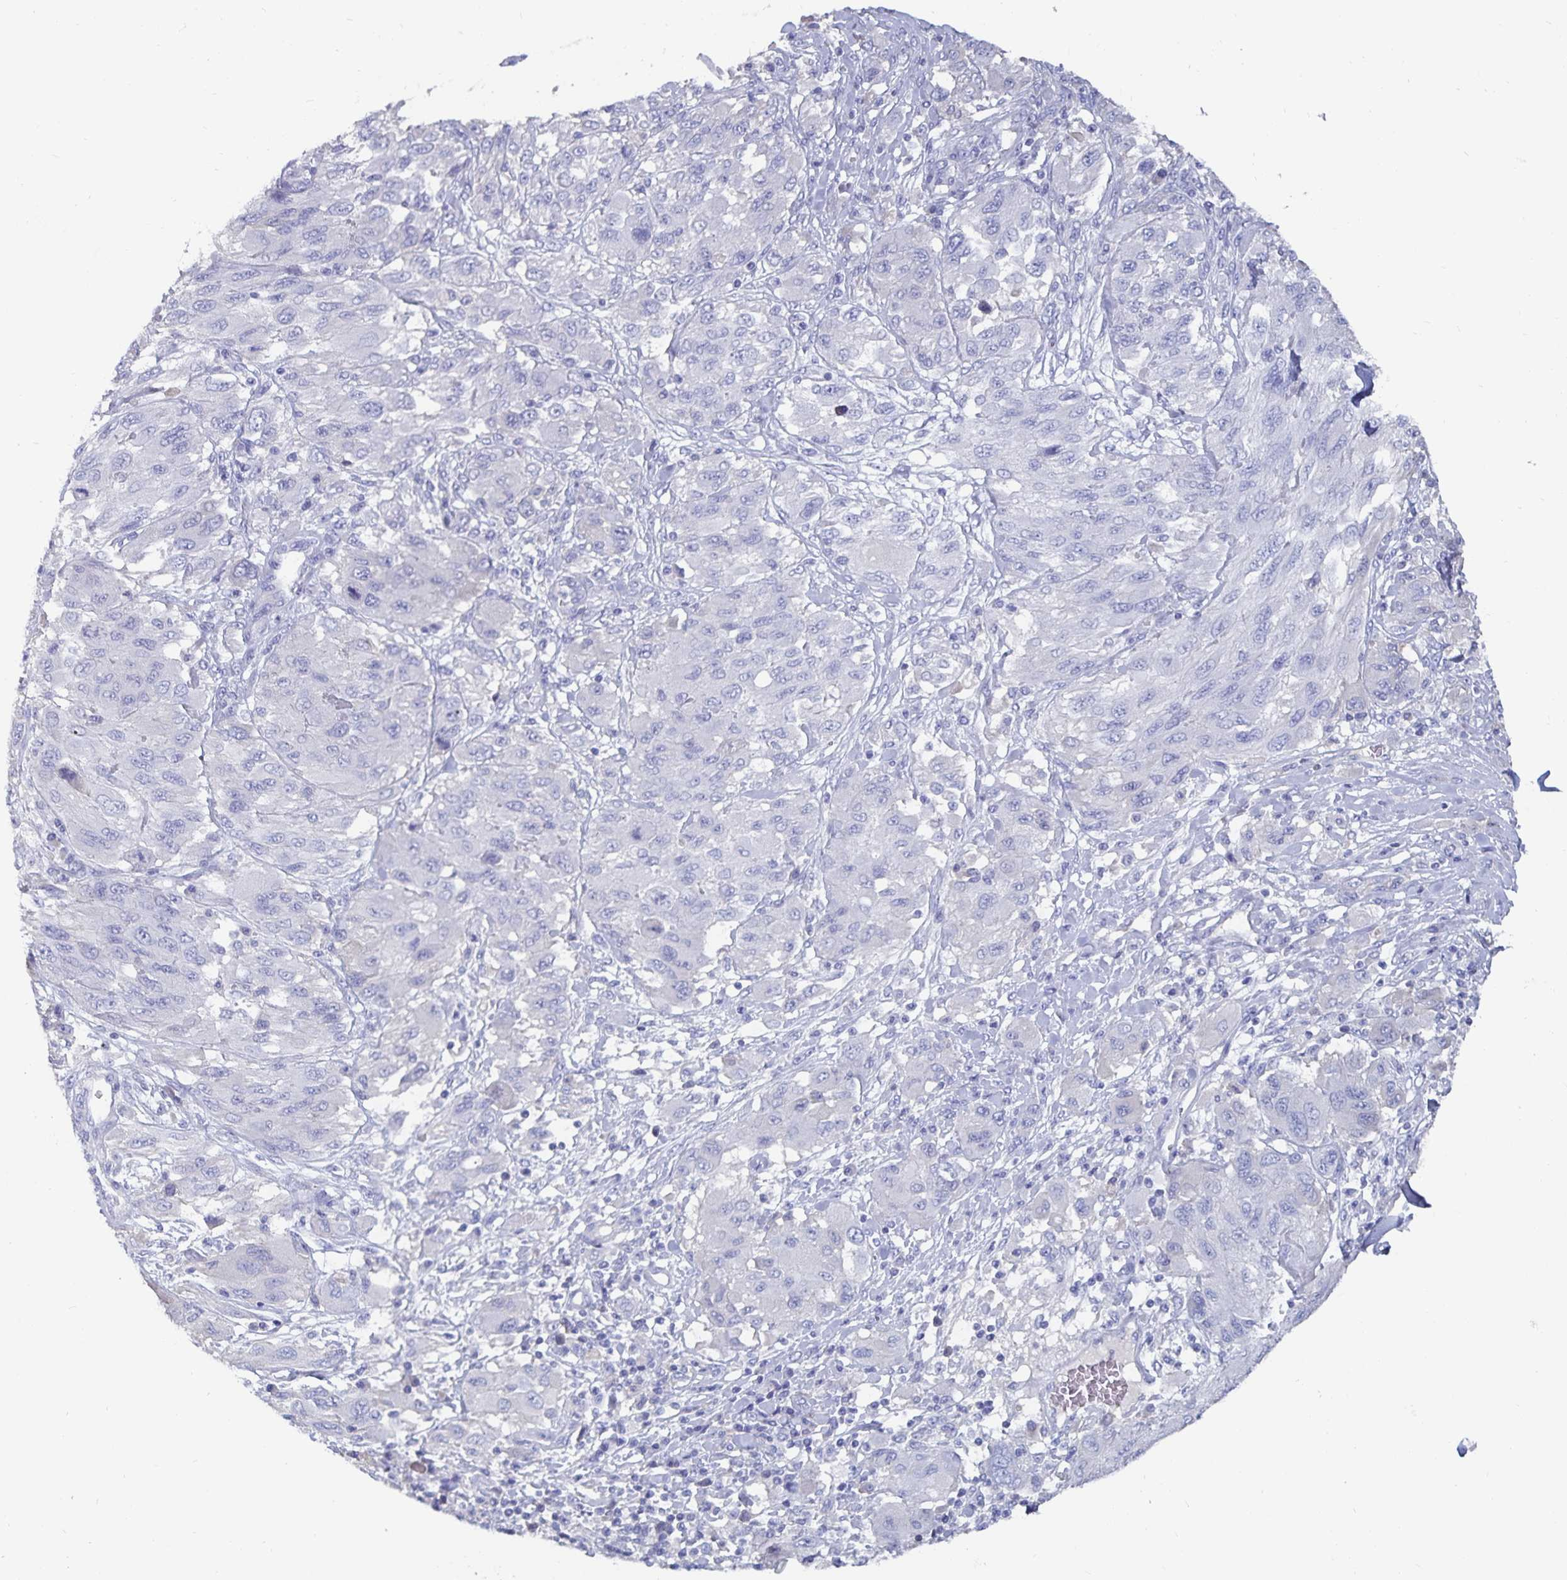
{"staining": {"intensity": "negative", "quantity": "none", "location": "none"}, "tissue": "melanoma", "cell_type": "Tumor cells", "image_type": "cancer", "snomed": [{"axis": "morphology", "description": "Malignant melanoma, NOS"}, {"axis": "topography", "description": "Skin"}], "caption": "The image demonstrates no significant staining in tumor cells of malignant melanoma.", "gene": "CFAP69", "patient": {"sex": "female", "age": 91}}